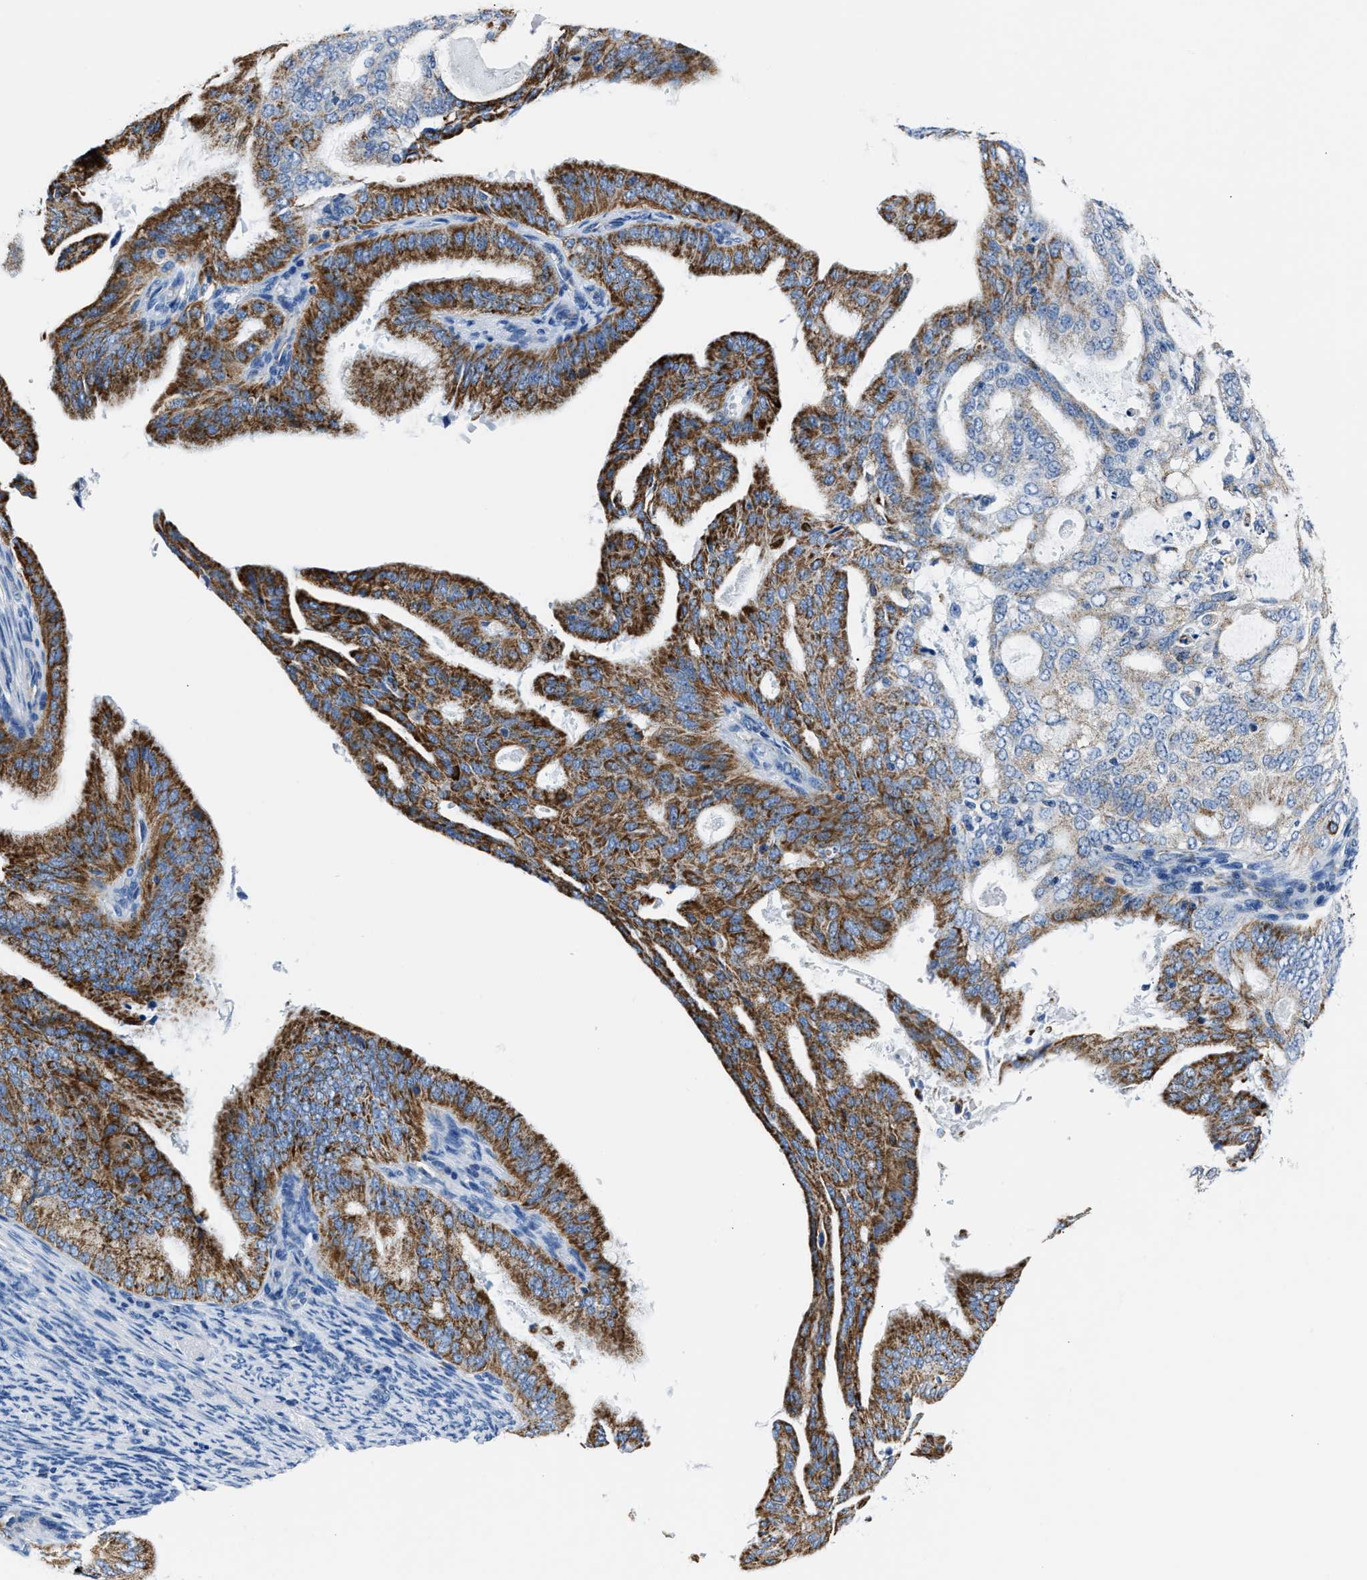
{"staining": {"intensity": "strong", "quantity": ">75%", "location": "cytoplasmic/membranous"}, "tissue": "endometrial cancer", "cell_type": "Tumor cells", "image_type": "cancer", "snomed": [{"axis": "morphology", "description": "Adenocarcinoma, NOS"}, {"axis": "topography", "description": "Endometrium"}], "caption": "Protein expression analysis of human adenocarcinoma (endometrial) reveals strong cytoplasmic/membranous expression in approximately >75% of tumor cells.", "gene": "AMACR", "patient": {"sex": "female", "age": 58}}